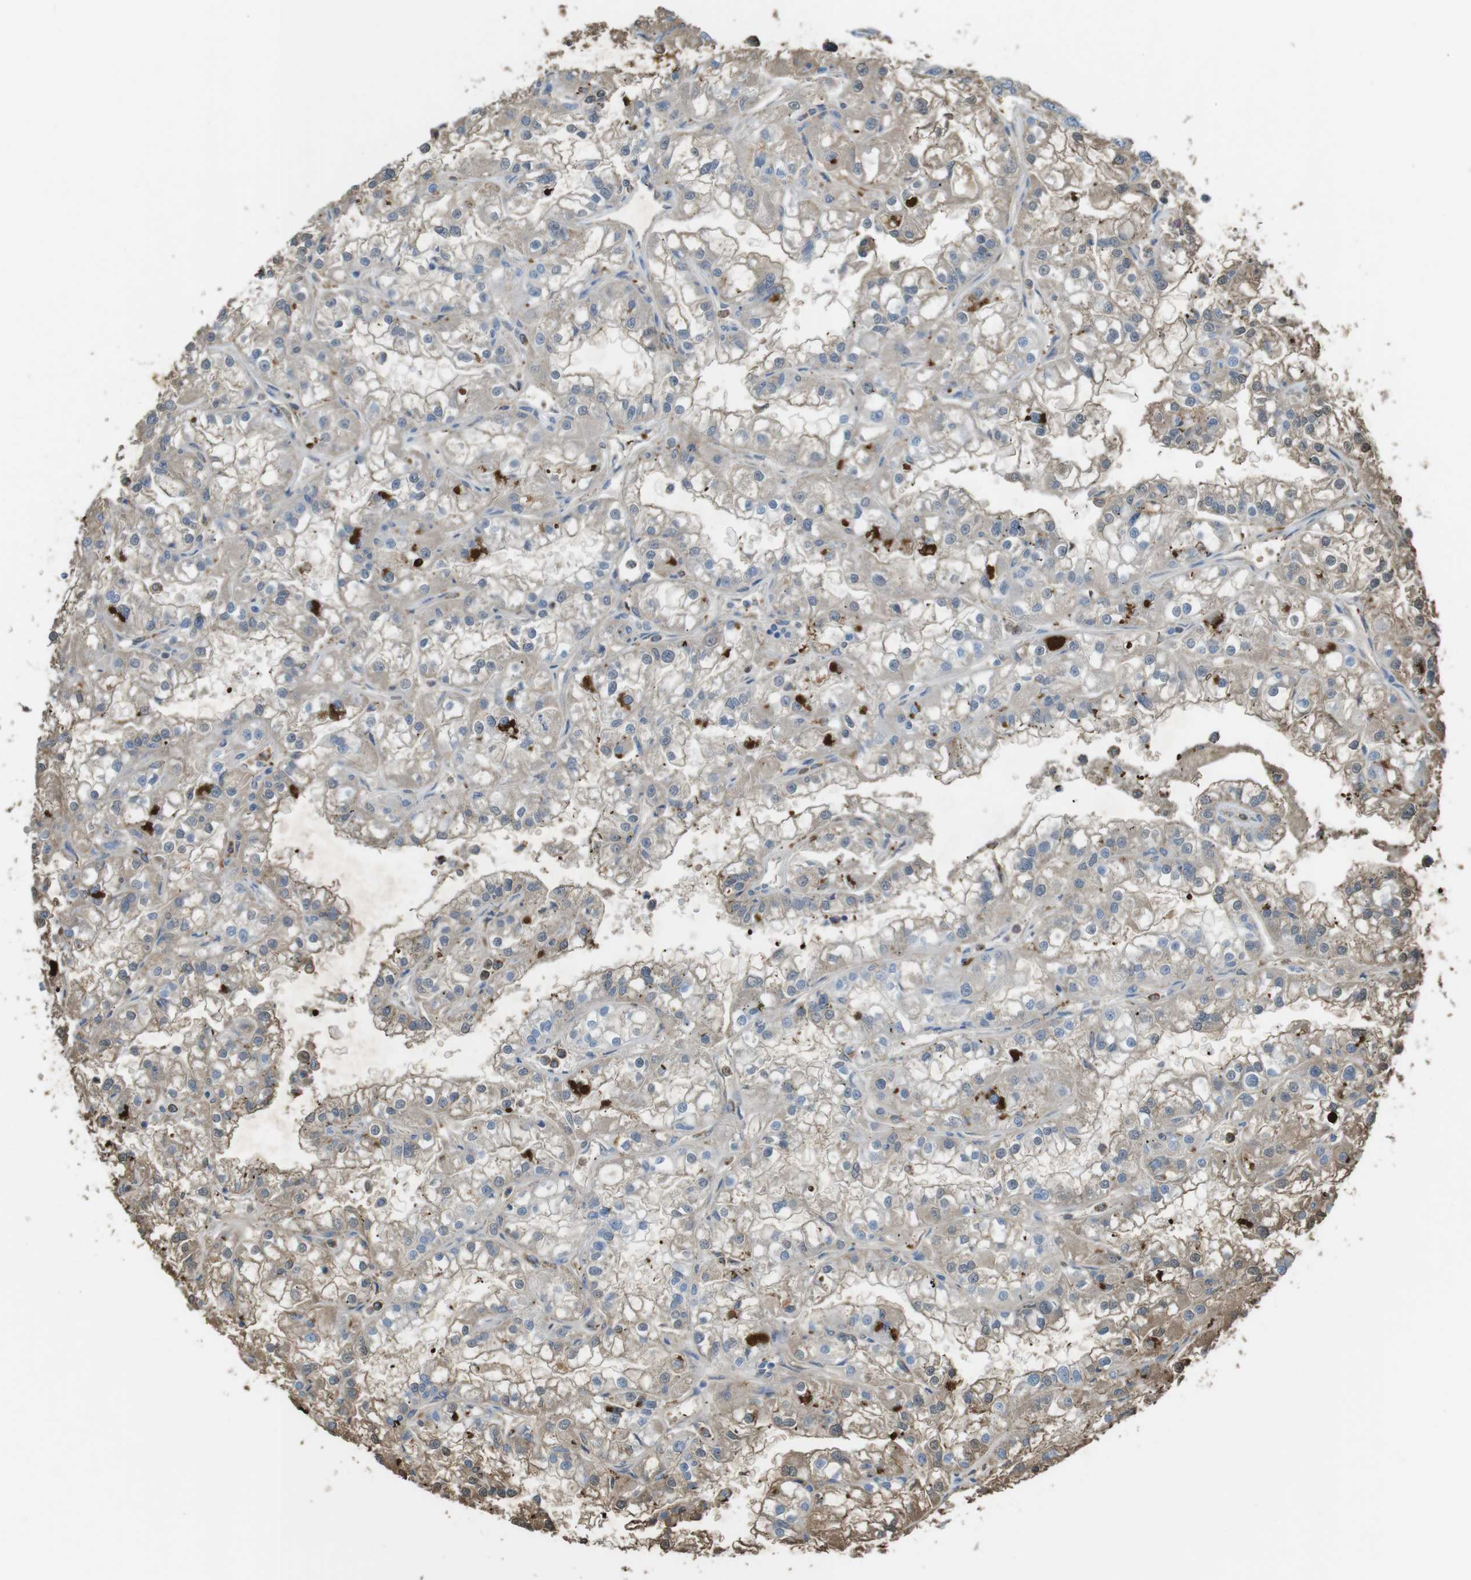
{"staining": {"intensity": "weak", "quantity": "<25%", "location": "cytoplasmic/membranous"}, "tissue": "renal cancer", "cell_type": "Tumor cells", "image_type": "cancer", "snomed": [{"axis": "morphology", "description": "Adenocarcinoma, NOS"}, {"axis": "topography", "description": "Kidney"}], "caption": "Immunohistochemistry (IHC) of human renal cancer exhibits no expression in tumor cells.", "gene": "LTBP4", "patient": {"sex": "female", "age": 52}}